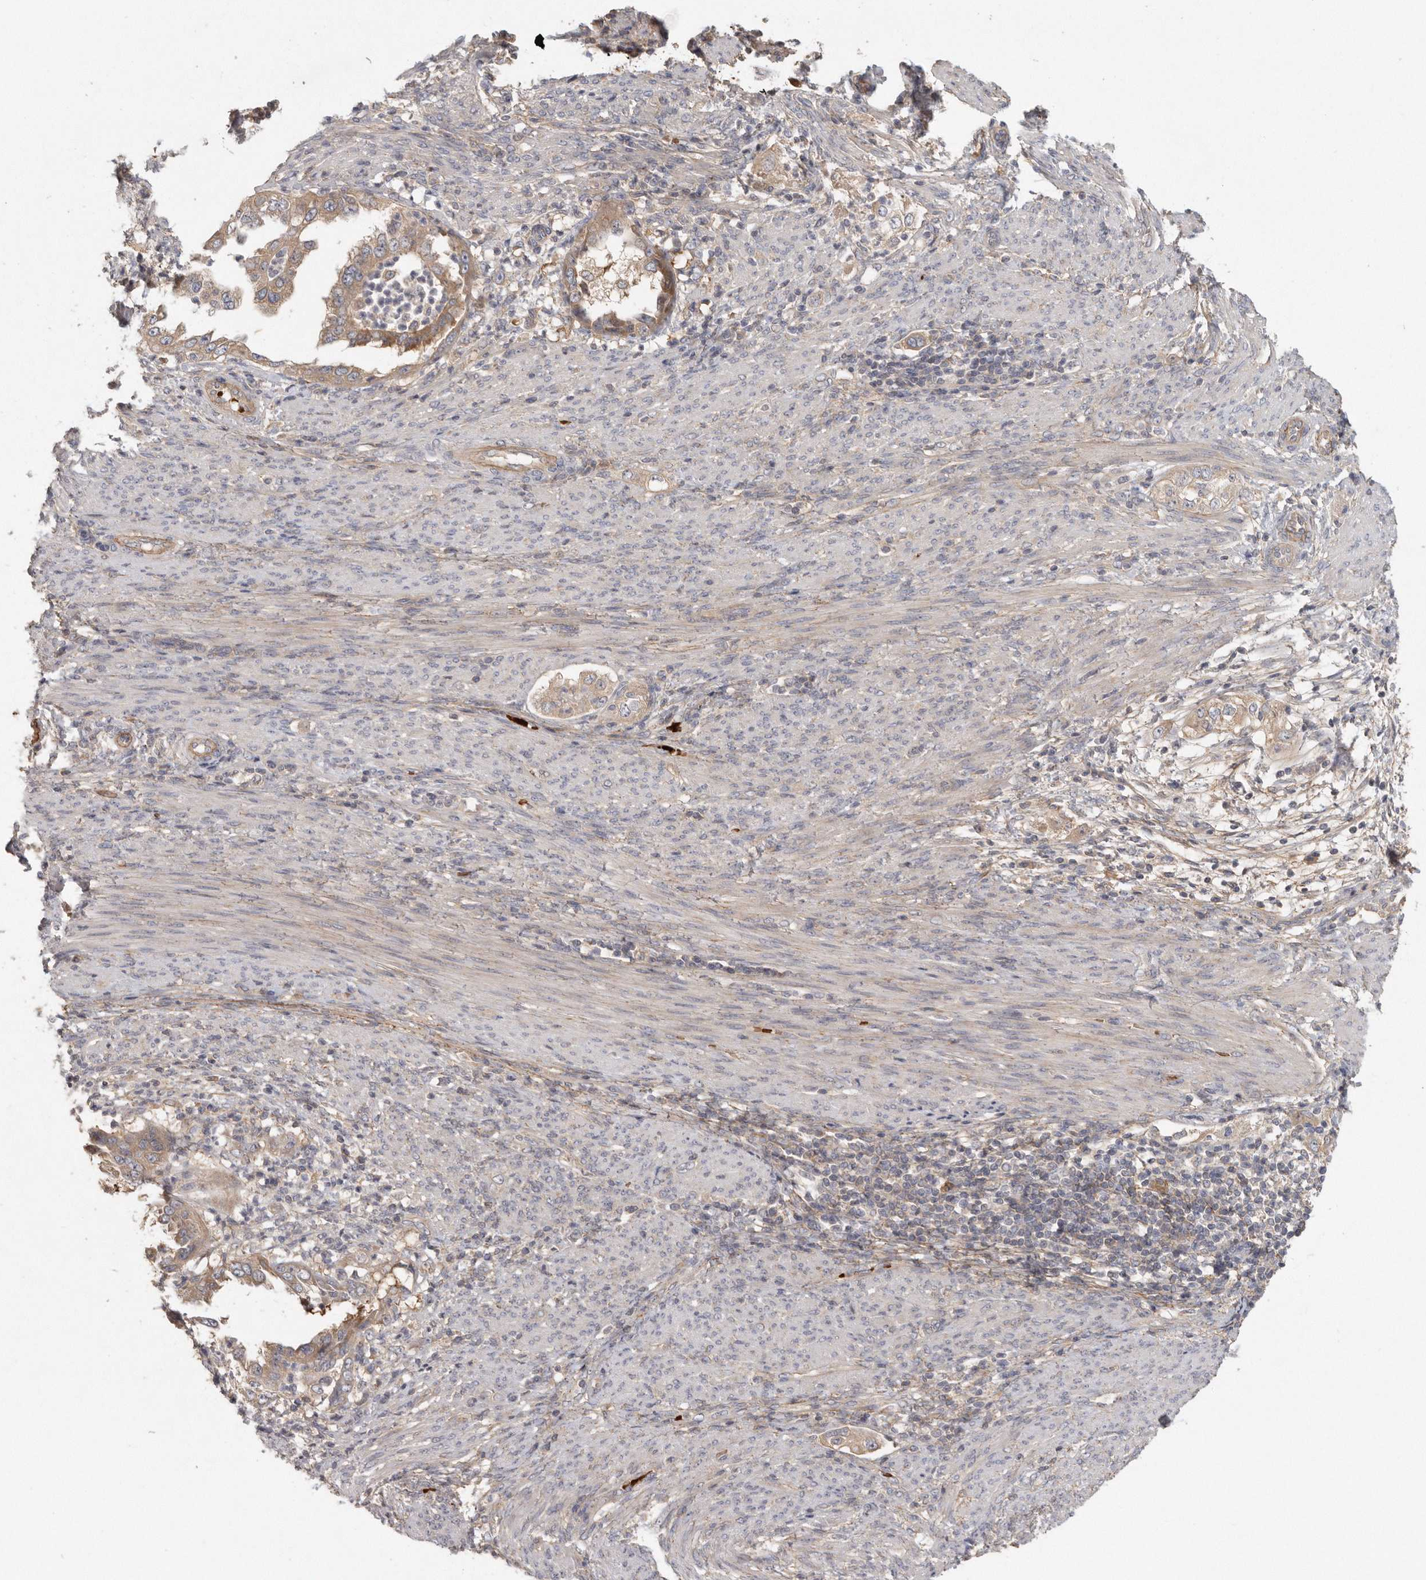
{"staining": {"intensity": "moderate", "quantity": ">75%", "location": "cytoplasmic/membranous"}, "tissue": "endometrial cancer", "cell_type": "Tumor cells", "image_type": "cancer", "snomed": [{"axis": "morphology", "description": "Adenocarcinoma, NOS"}, {"axis": "topography", "description": "Endometrium"}], "caption": "Immunohistochemistry (IHC) micrograph of neoplastic tissue: adenocarcinoma (endometrial) stained using immunohistochemistry (IHC) reveals medium levels of moderate protein expression localized specifically in the cytoplasmic/membranous of tumor cells, appearing as a cytoplasmic/membranous brown color.", "gene": "CFAP298", "patient": {"sex": "female", "age": 85}}